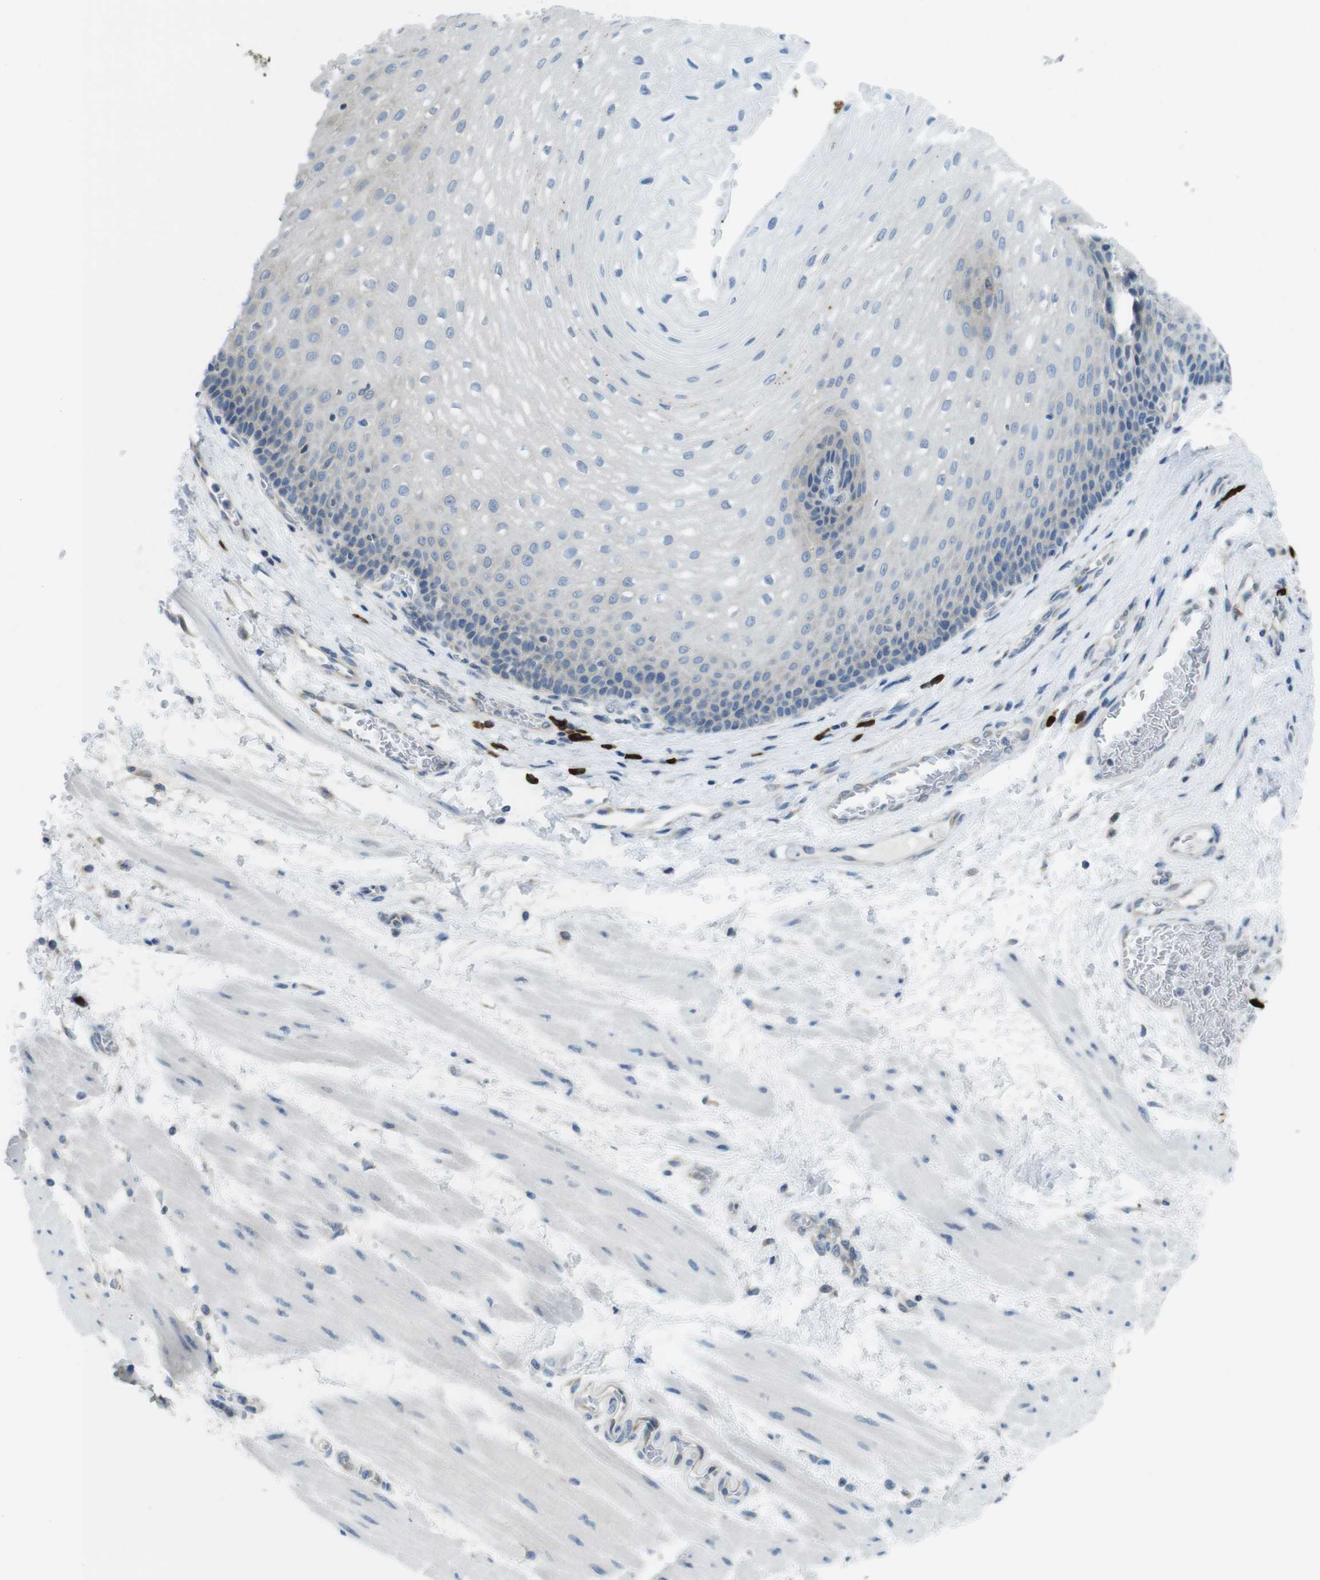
{"staining": {"intensity": "negative", "quantity": "none", "location": "none"}, "tissue": "esophagus", "cell_type": "Squamous epithelial cells", "image_type": "normal", "snomed": [{"axis": "morphology", "description": "Normal tissue, NOS"}, {"axis": "topography", "description": "Esophagus"}], "caption": "Immunohistochemical staining of unremarkable human esophagus displays no significant staining in squamous epithelial cells. (DAB (3,3'-diaminobenzidine) immunohistochemistry, high magnification).", "gene": "CLPTM1L", "patient": {"sex": "male", "age": 48}}